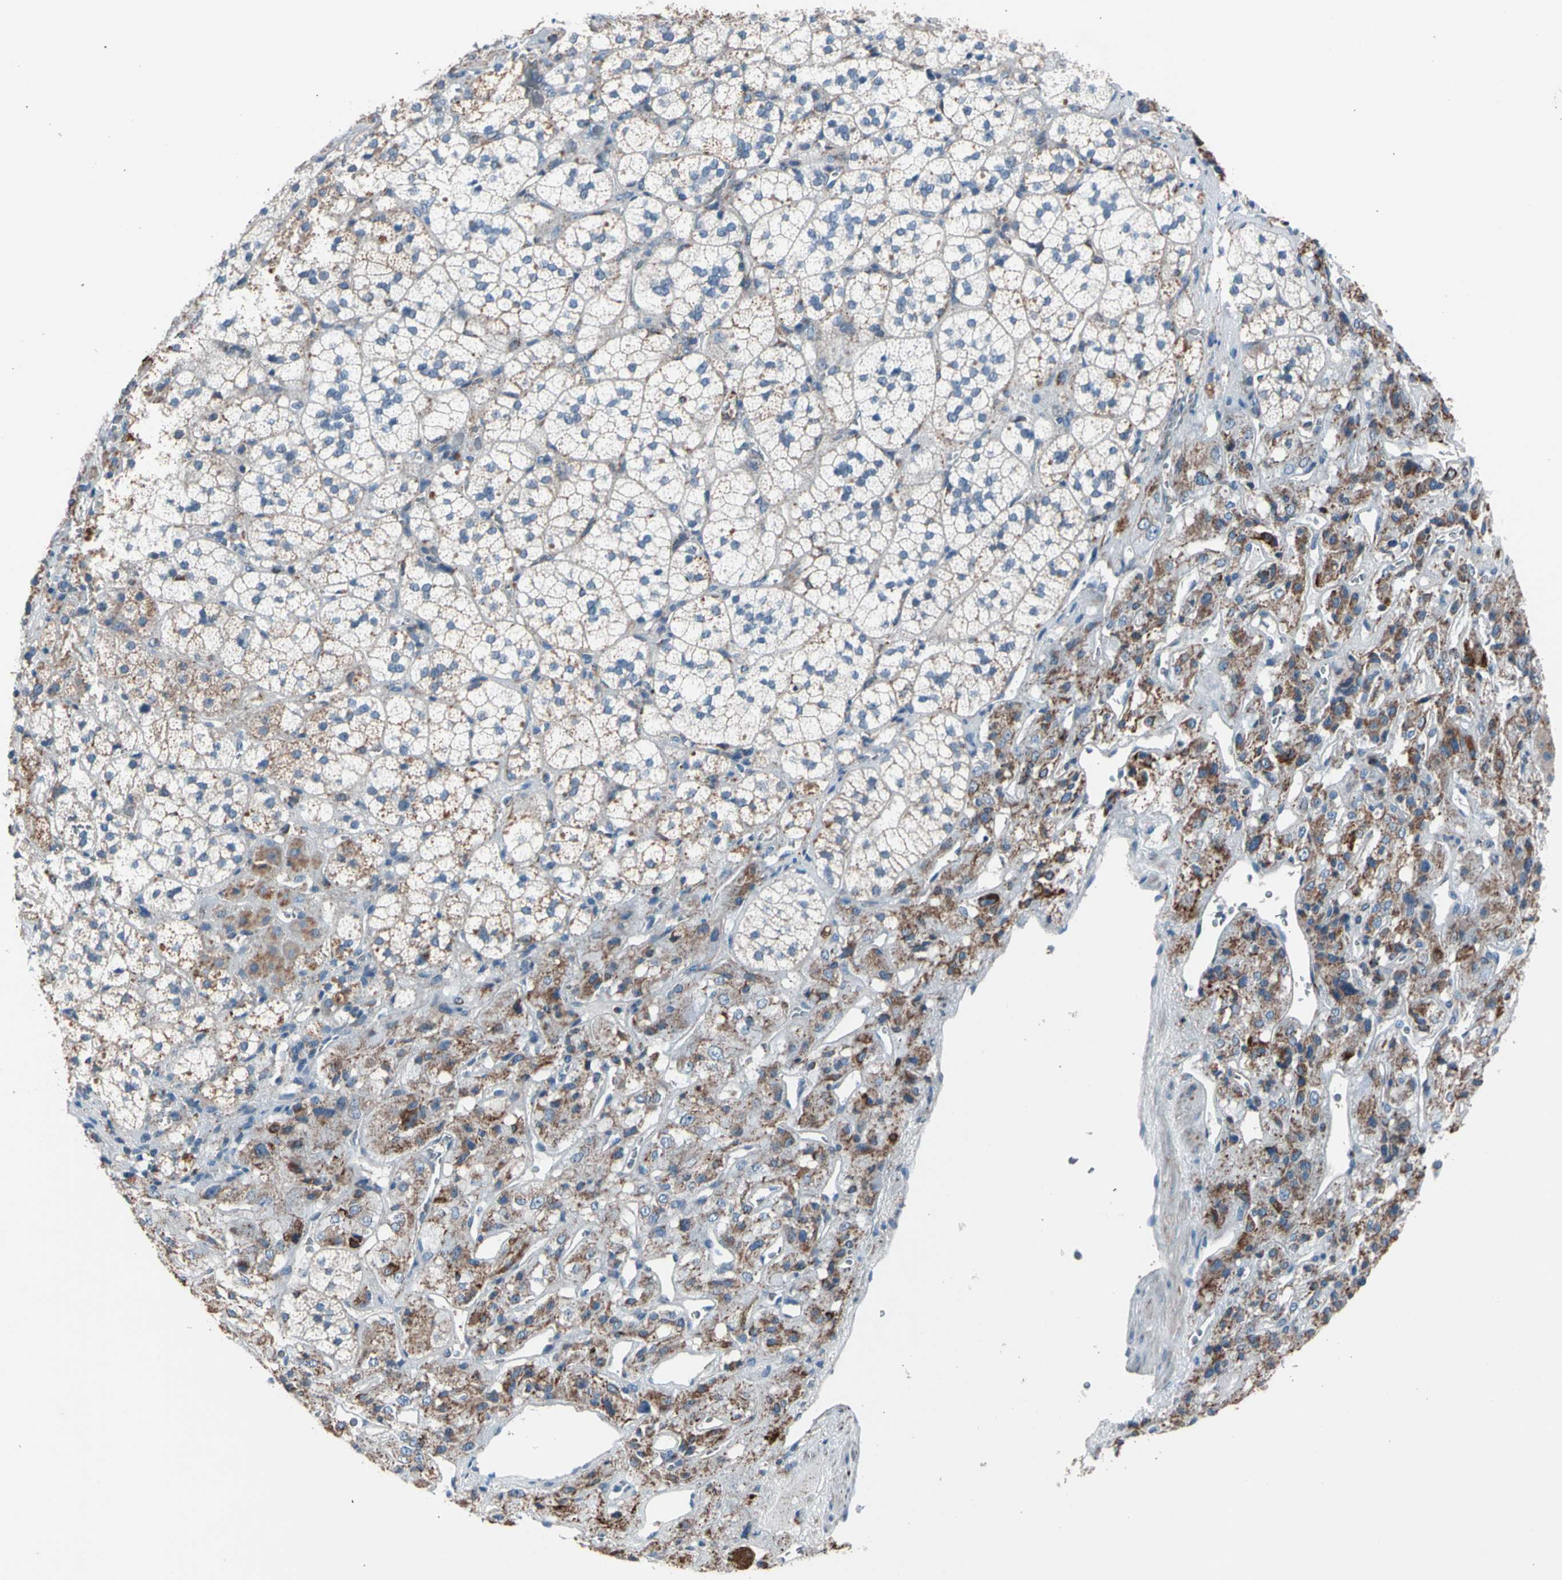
{"staining": {"intensity": "moderate", "quantity": "25%-75%", "location": "cytoplasmic/membranous"}, "tissue": "adrenal gland", "cell_type": "Glandular cells", "image_type": "normal", "snomed": [{"axis": "morphology", "description": "Normal tissue, NOS"}, {"axis": "topography", "description": "Adrenal gland"}], "caption": "Immunohistochemistry of unremarkable human adrenal gland shows medium levels of moderate cytoplasmic/membranous staining in about 25%-75% of glandular cells. The staining is performed using DAB brown chromogen to label protein expression. The nuclei are counter-stained blue using hematoxylin.", "gene": "HK1", "patient": {"sex": "female", "age": 44}}